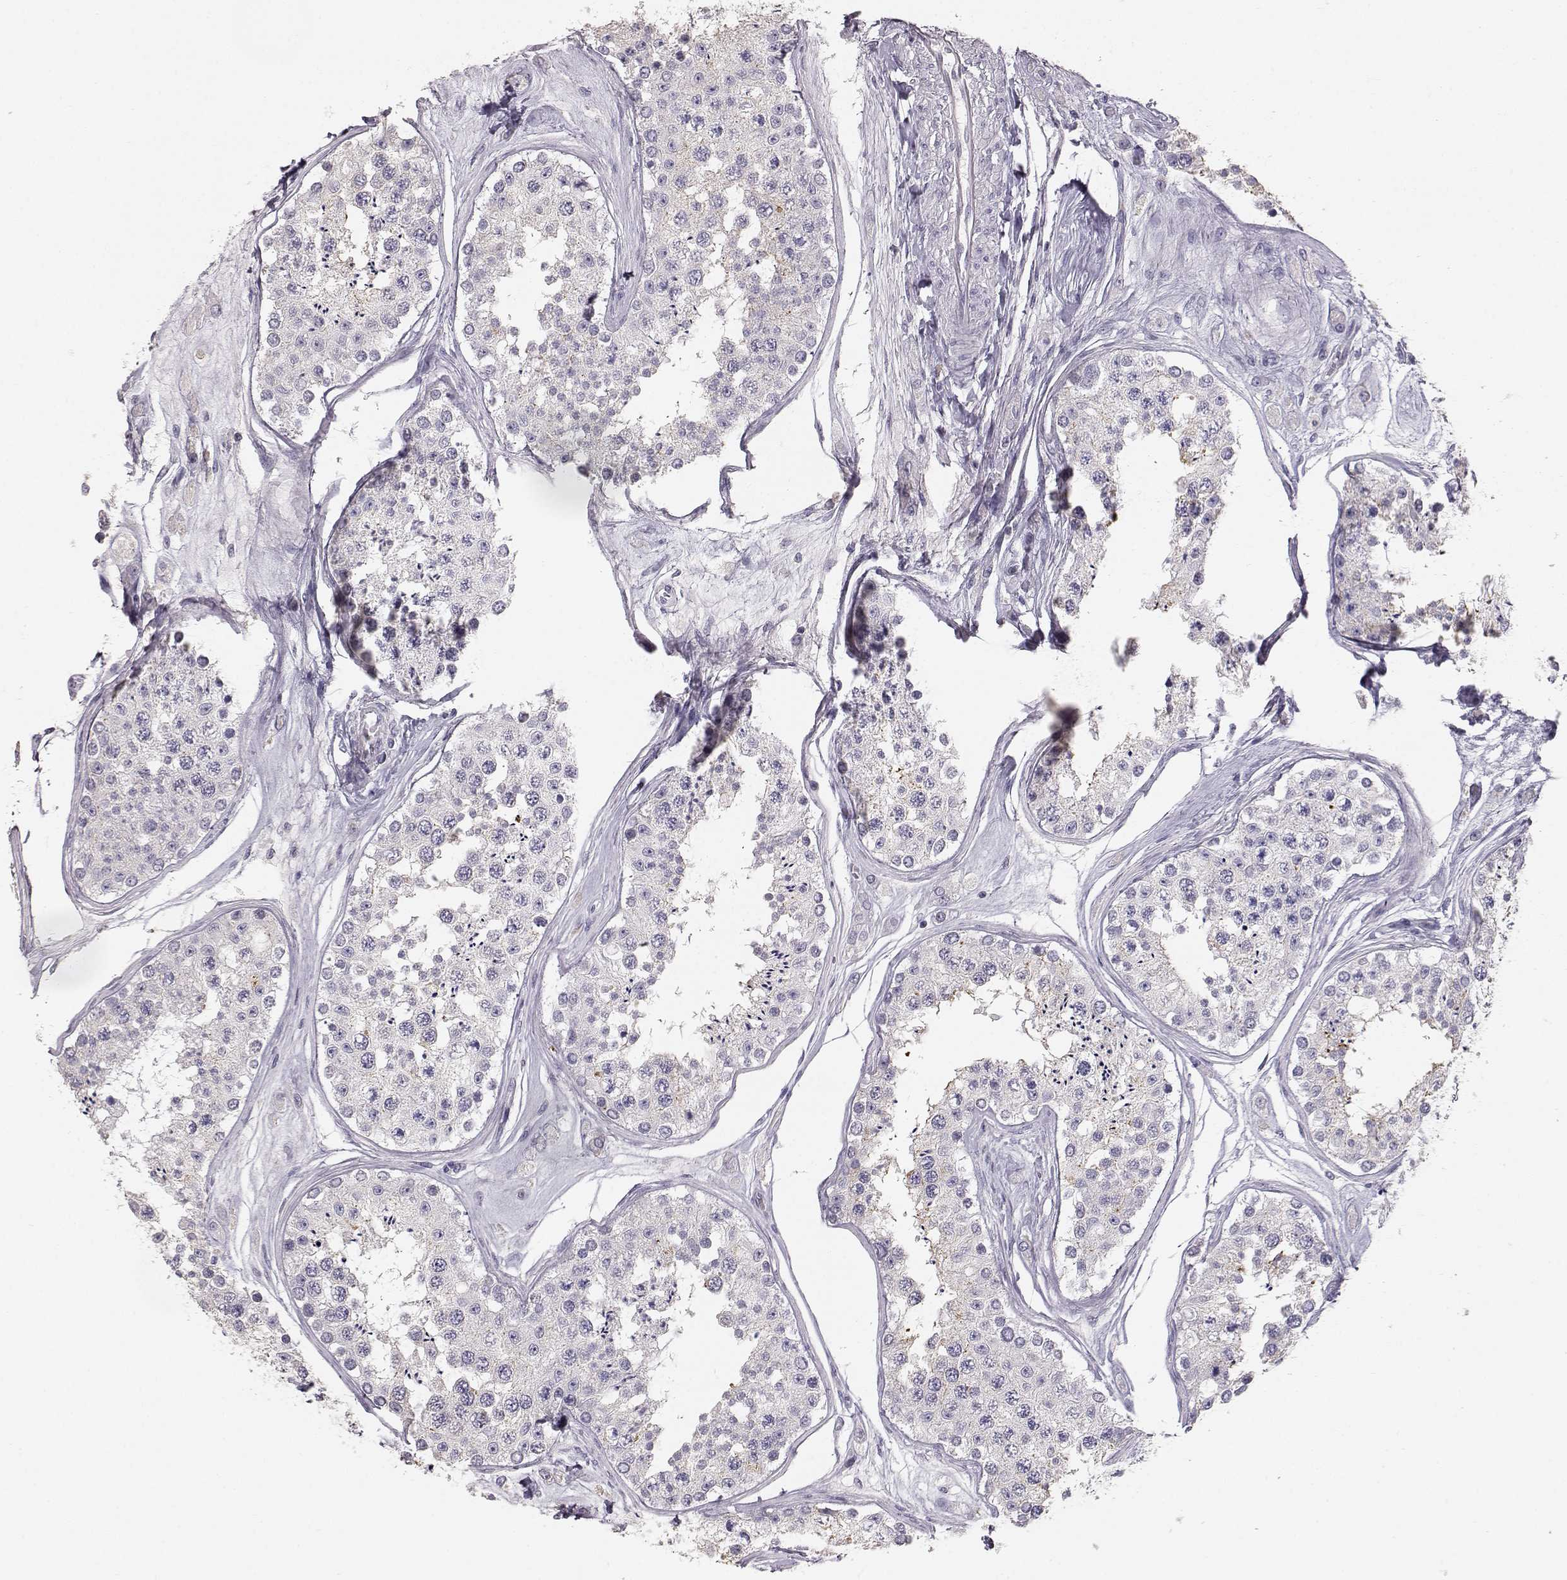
{"staining": {"intensity": "weak", "quantity": "<25%", "location": "cytoplasmic/membranous"}, "tissue": "testis", "cell_type": "Cells in seminiferous ducts", "image_type": "normal", "snomed": [{"axis": "morphology", "description": "Normal tissue, NOS"}, {"axis": "topography", "description": "Testis"}], "caption": "This is a histopathology image of immunohistochemistry (IHC) staining of benign testis, which shows no positivity in cells in seminiferous ducts.", "gene": "KRT31", "patient": {"sex": "male", "age": 25}}